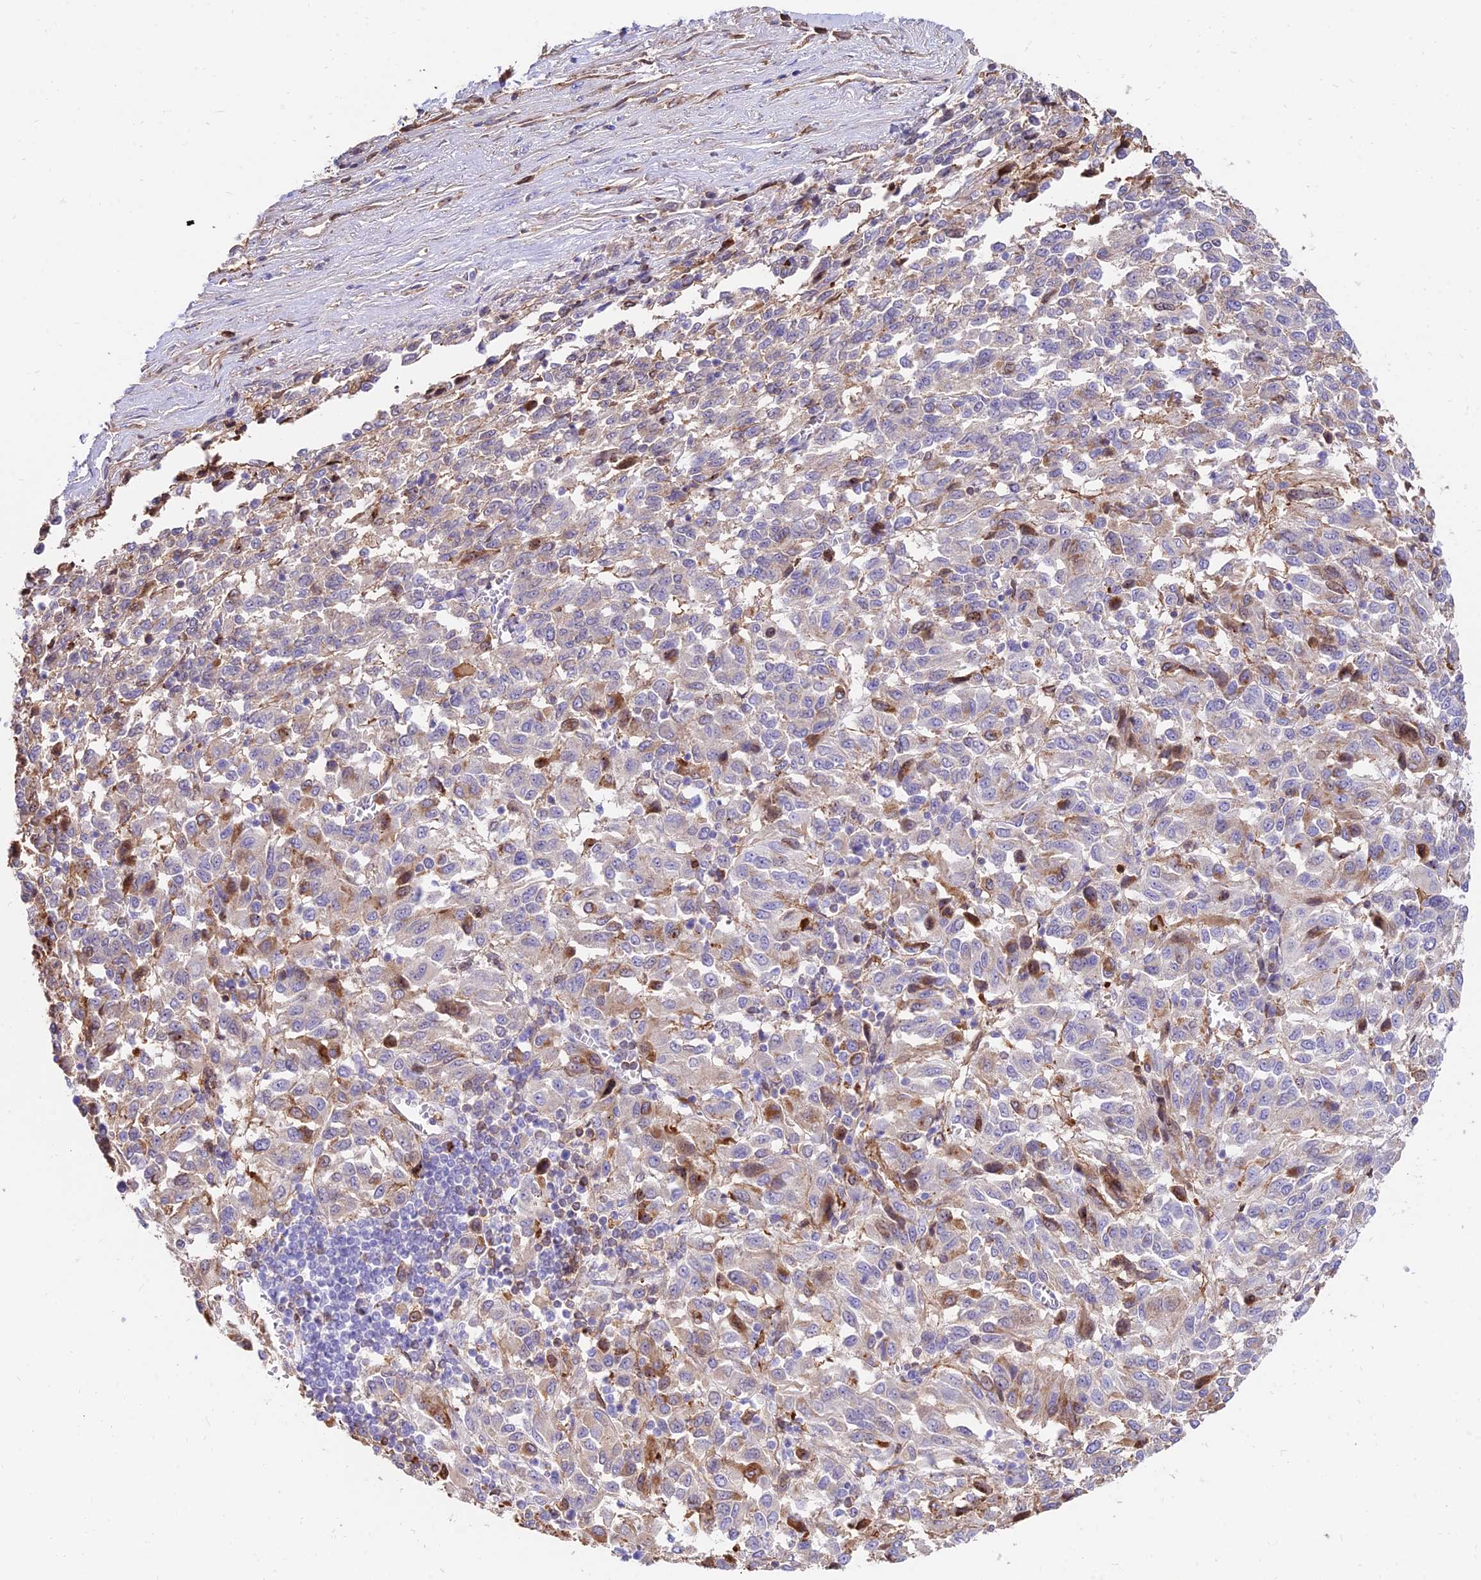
{"staining": {"intensity": "moderate", "quantity": "25%-75%", "location": "cytoplasmic/membranous"}, "tissue": "melanoma", "cell_type": "Tumor cells", "image_type": "cancer", "snomed": [{"axis": "morphology", "description": "Malignant melanoma, Metastatic site"}, {"axis": "topography", "description": "Lung"}], "caption": "Melanoma stained with IHC displays moderate cytoplasmic/membranous expression in about 25%-75% of tumor cells. (Stains: DAB in brown, nuclei in blue, Microscopy: brightfield microscopy at high magnification).", "gene": "SREK1IP1", "patient": {"sex": "male", "age": 64}}